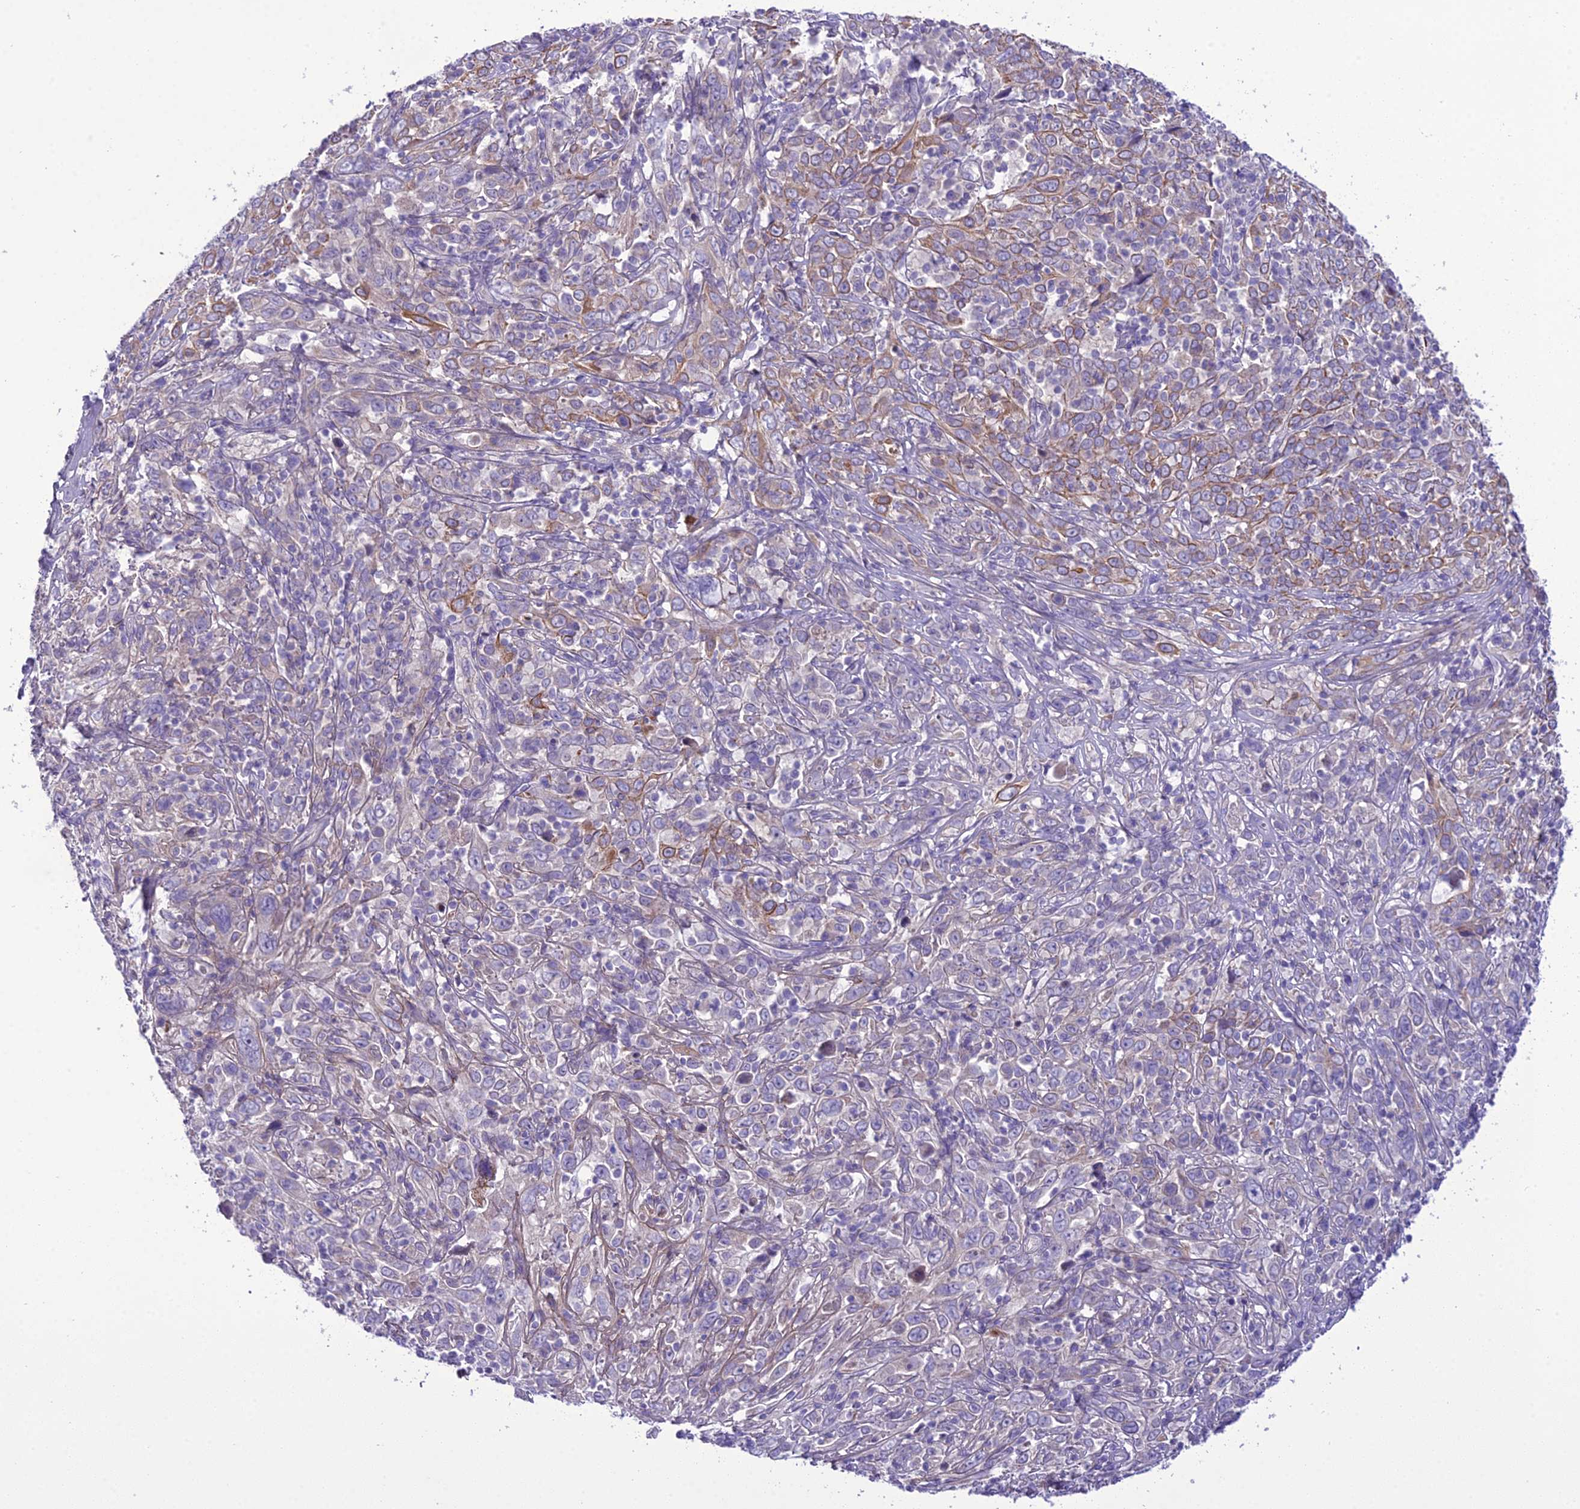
{"staining": {"intensity": "weak", "quantity": "<25%", "location": "cytoplasmic/membranous"}, "tissue": "cervical cancer", "cell_type": "Tumor cells", "image_type": "cancer", "snomed": [{"axis": "morphology", "description": "Squamous cell carcinoma, NOS"}, {"axis": "topography", "description": "Cervix"}], "caption": "High magnification brightfield microscopy of cervical squamous cell carcinoma stained with DAB (brown) and counterstained with hematoxylin (blue): tumor cells show no significant staining. The staining was performed using DAB to visualize the protein expression in brown, while the nuclei were stained in blue with hematoxylin (Magnification: 20x).", "gene": "SCRT1", "patient": {"sex": "female", "age": 46}}